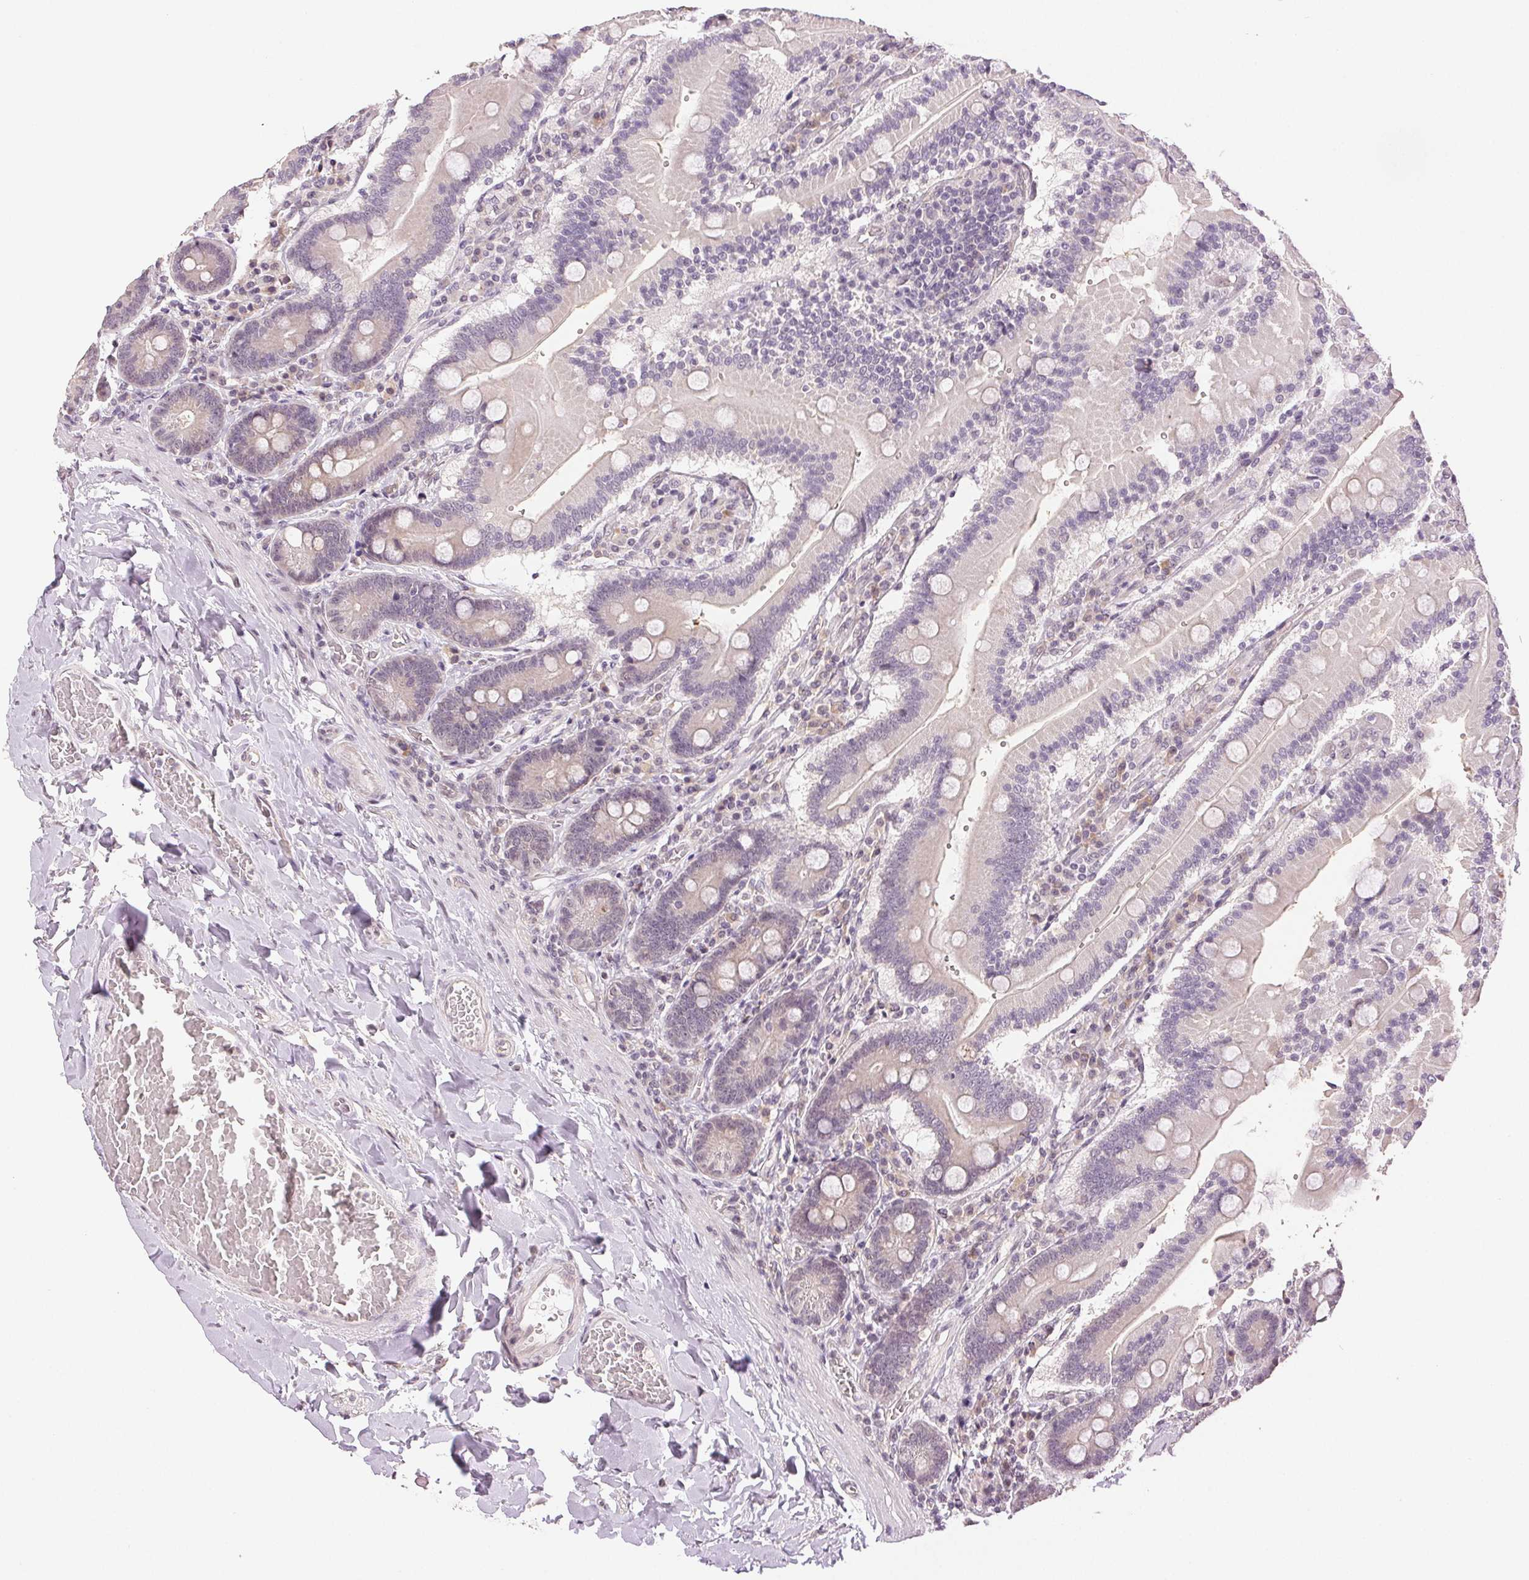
{"staining": {"intensity": "negative", "quantity": "none", "location": "none"}, "tissue": "duodenum", "cell_type": "Glandular cells", "image_type": "normal", "snomed": [{"axis": "morphology", "description": "Normal tissue, NOS"}, {"axis": "topography", "description": "Duodenum"}], "caption": "Immunohistochemistry (IHC) histopathology image of benign human duodenum stained for a protein (brown), which displays no staining in glandular cells.", "gene": "PLCB1", "patient": {"sex": "female", "age": 62}}